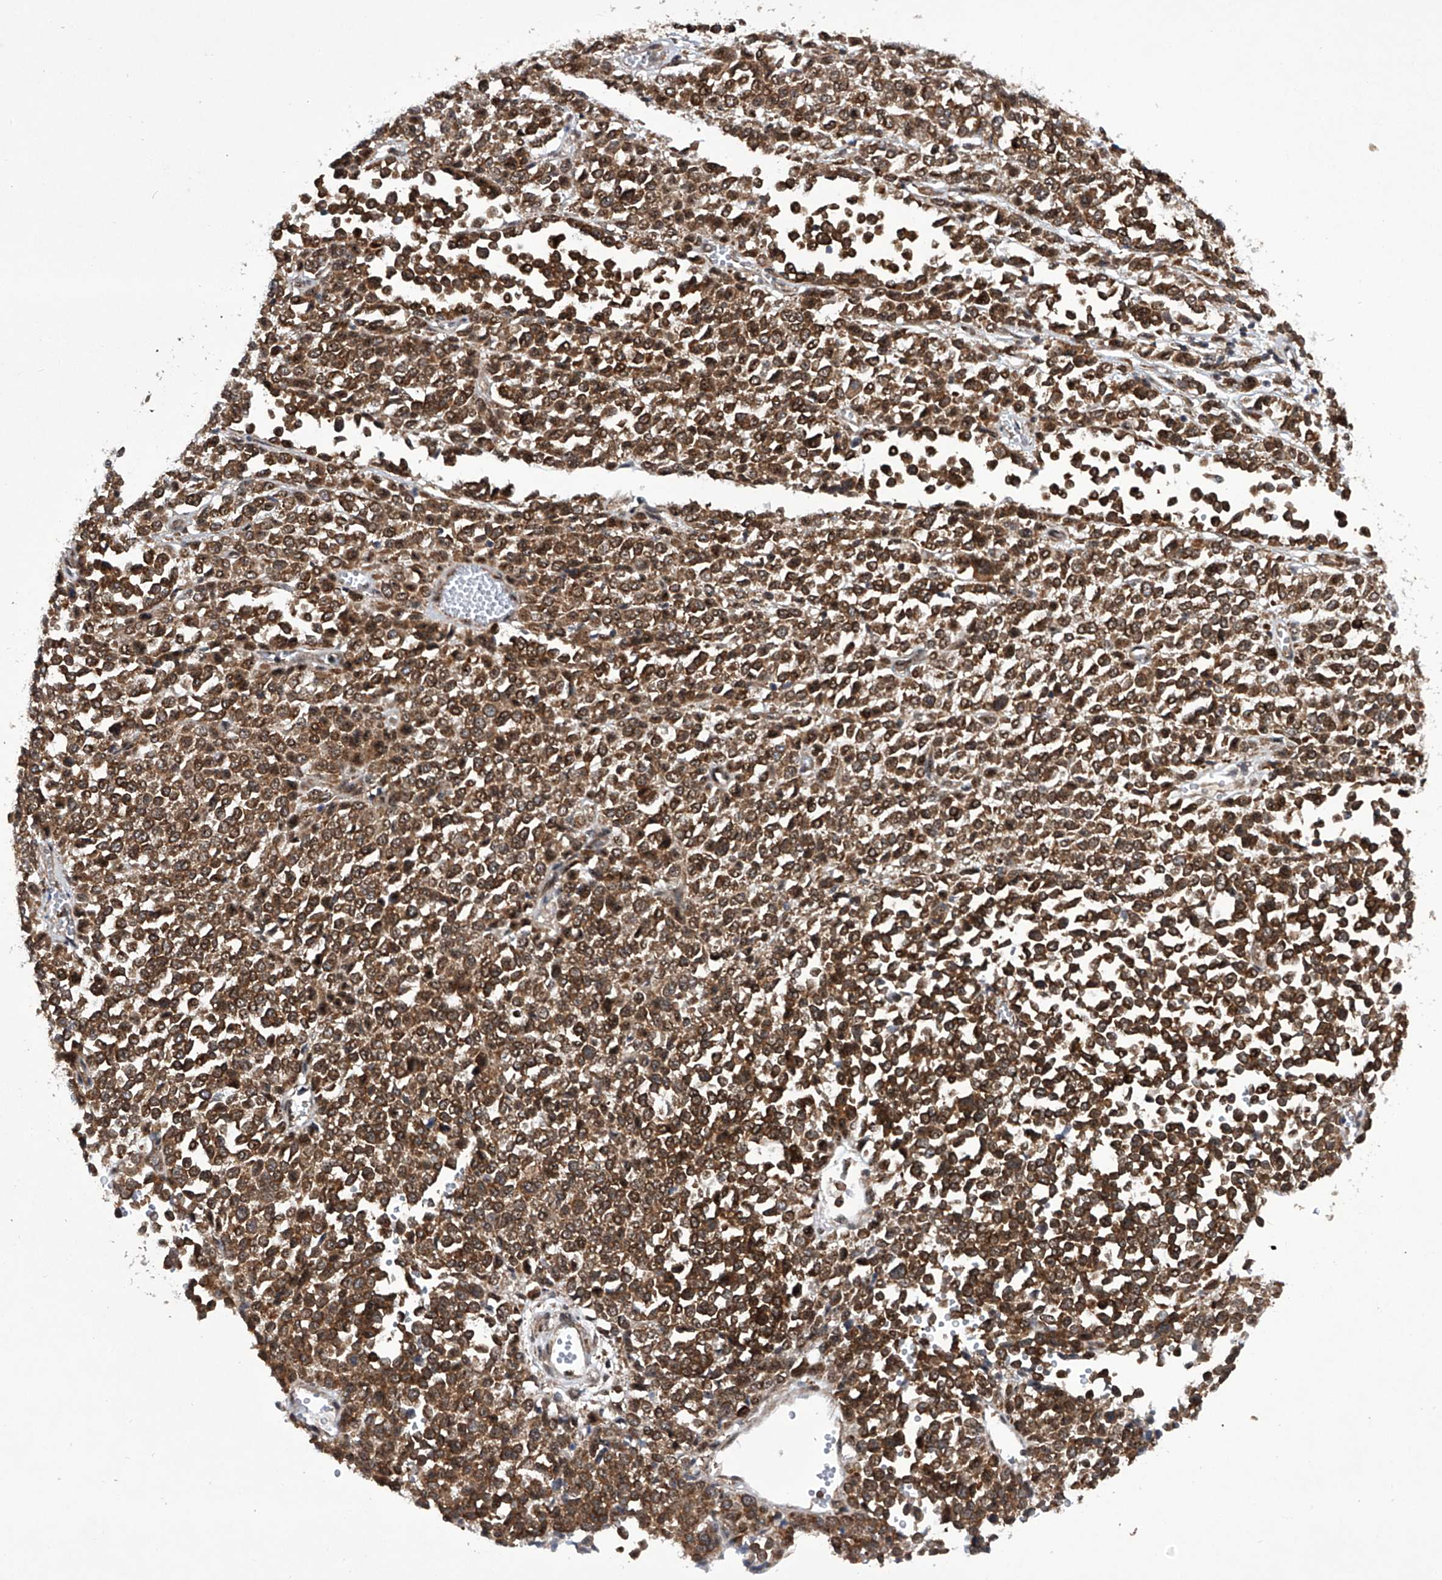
{"staining": {"intensity": "strong", "quantity": ">75%", "location": "cytoplasmic/membranous"}, "tissue": "melanoma", "cell_type": "Tumor cells", "image_type": "cancer", "snomed": [{"axis": "morphology", "description": "Malignant melanoma, Metastatic site"}, {"axis": "topography", "description": "Pancreas"}], "caption": "Protein analysis of melanoma tissue shows strong cytoplasmic/membranous expression in approximately >75% of tumor cells.", "gene": "CISH", "patient": {"sex": "female", "age": 30}}